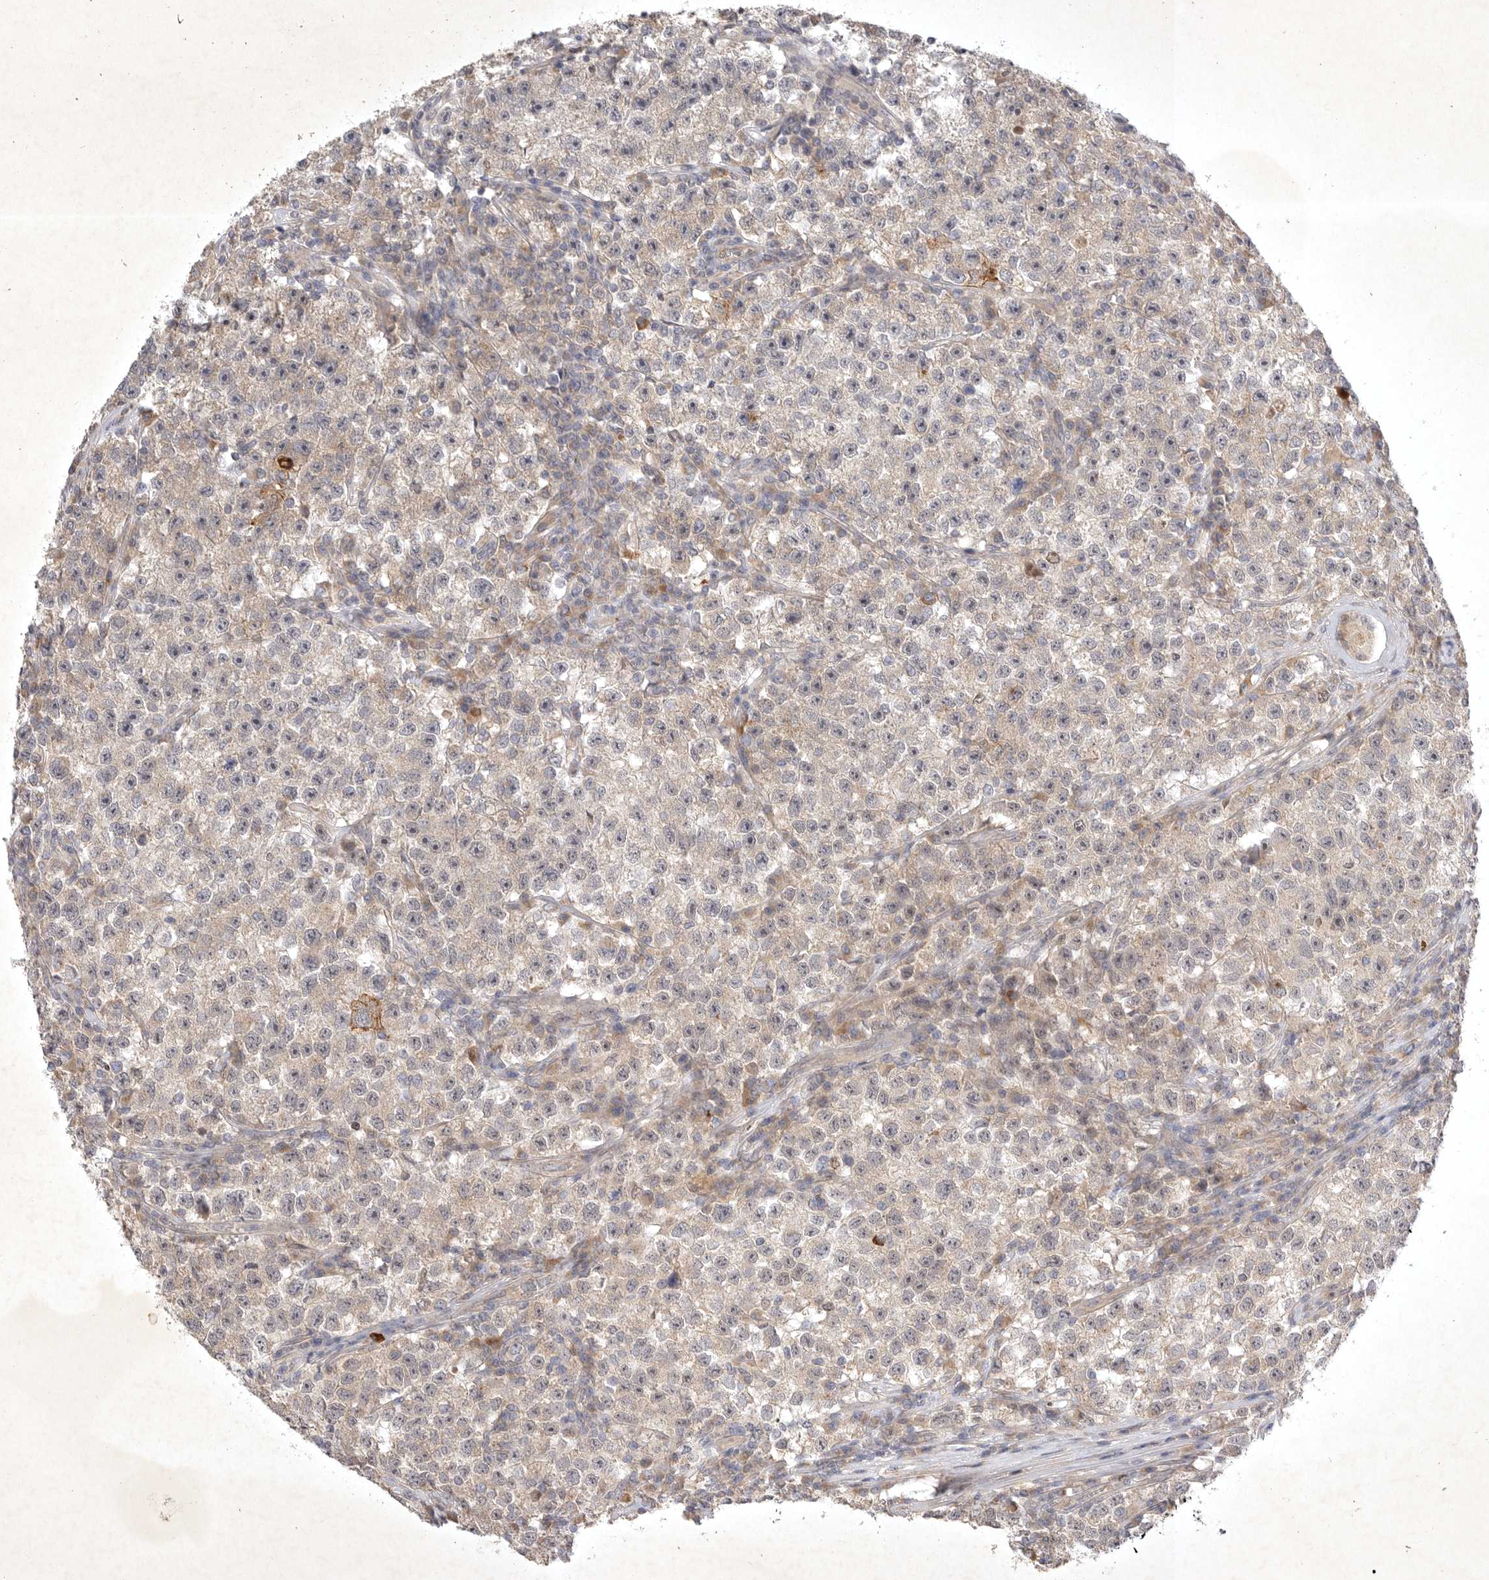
{"staining": {"intensity": "weak", "quantity": "<25%", "location": "cytoplasmic/membranous"}, "tissue": "testis cancer", "cell_type": "Tumor cells", "image_type": "cancer", "snomed": [{"axis": "morphology", "description": "Seminoma, NOS"}, {"axis": "topography", "description": "Testis"}], "caption": "This is an immunohistochemistry (IHC) image of human seminoma (testis). There is no staining in tumor cells.", "gene": "PTPDC1", "patient": {"sex": "male", "age": 22}}